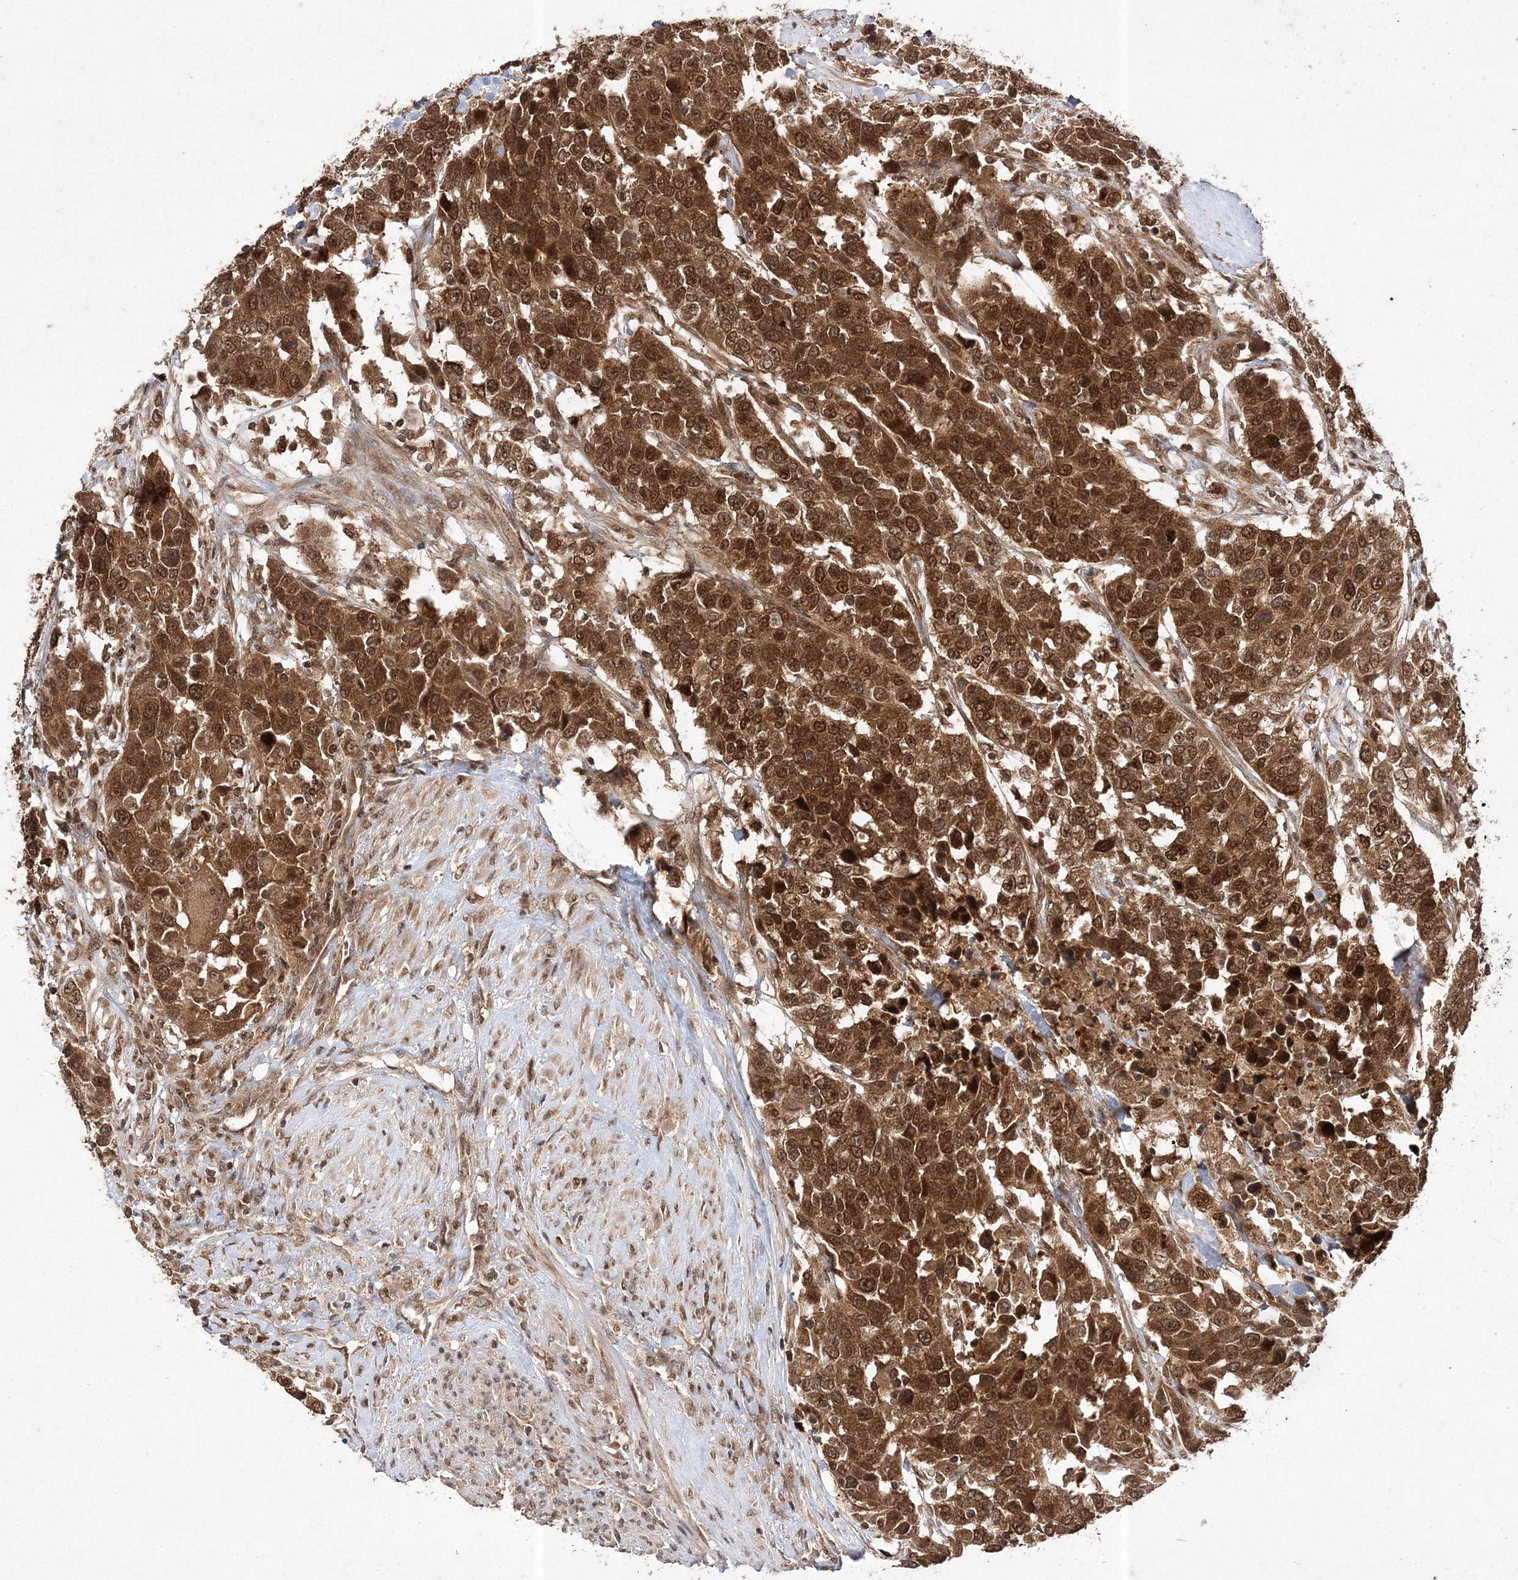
{"staining": {"intensity": "strong", "quantity": ">75%", "location": "cytoplasmic/membranous,nuclear"}, "tissue": "urothelial cancer", "cell_type": "Tumor cells", "image_type": "cancer", "snomed": [{"axis": "morphology", "description": "Urothelial carcinoma, High grade"}, {"axis": "topography", "description": "Urinary bladder"}], "caption": "Urothelial cancer was stained to show a protein in brown. There is high levels of strong cytoplasmic/membranous and nuclear expression in approximately >75% of tumor cells.", "gene": "NIF3L1", "patient": {"sex": "female", "age": 80}}